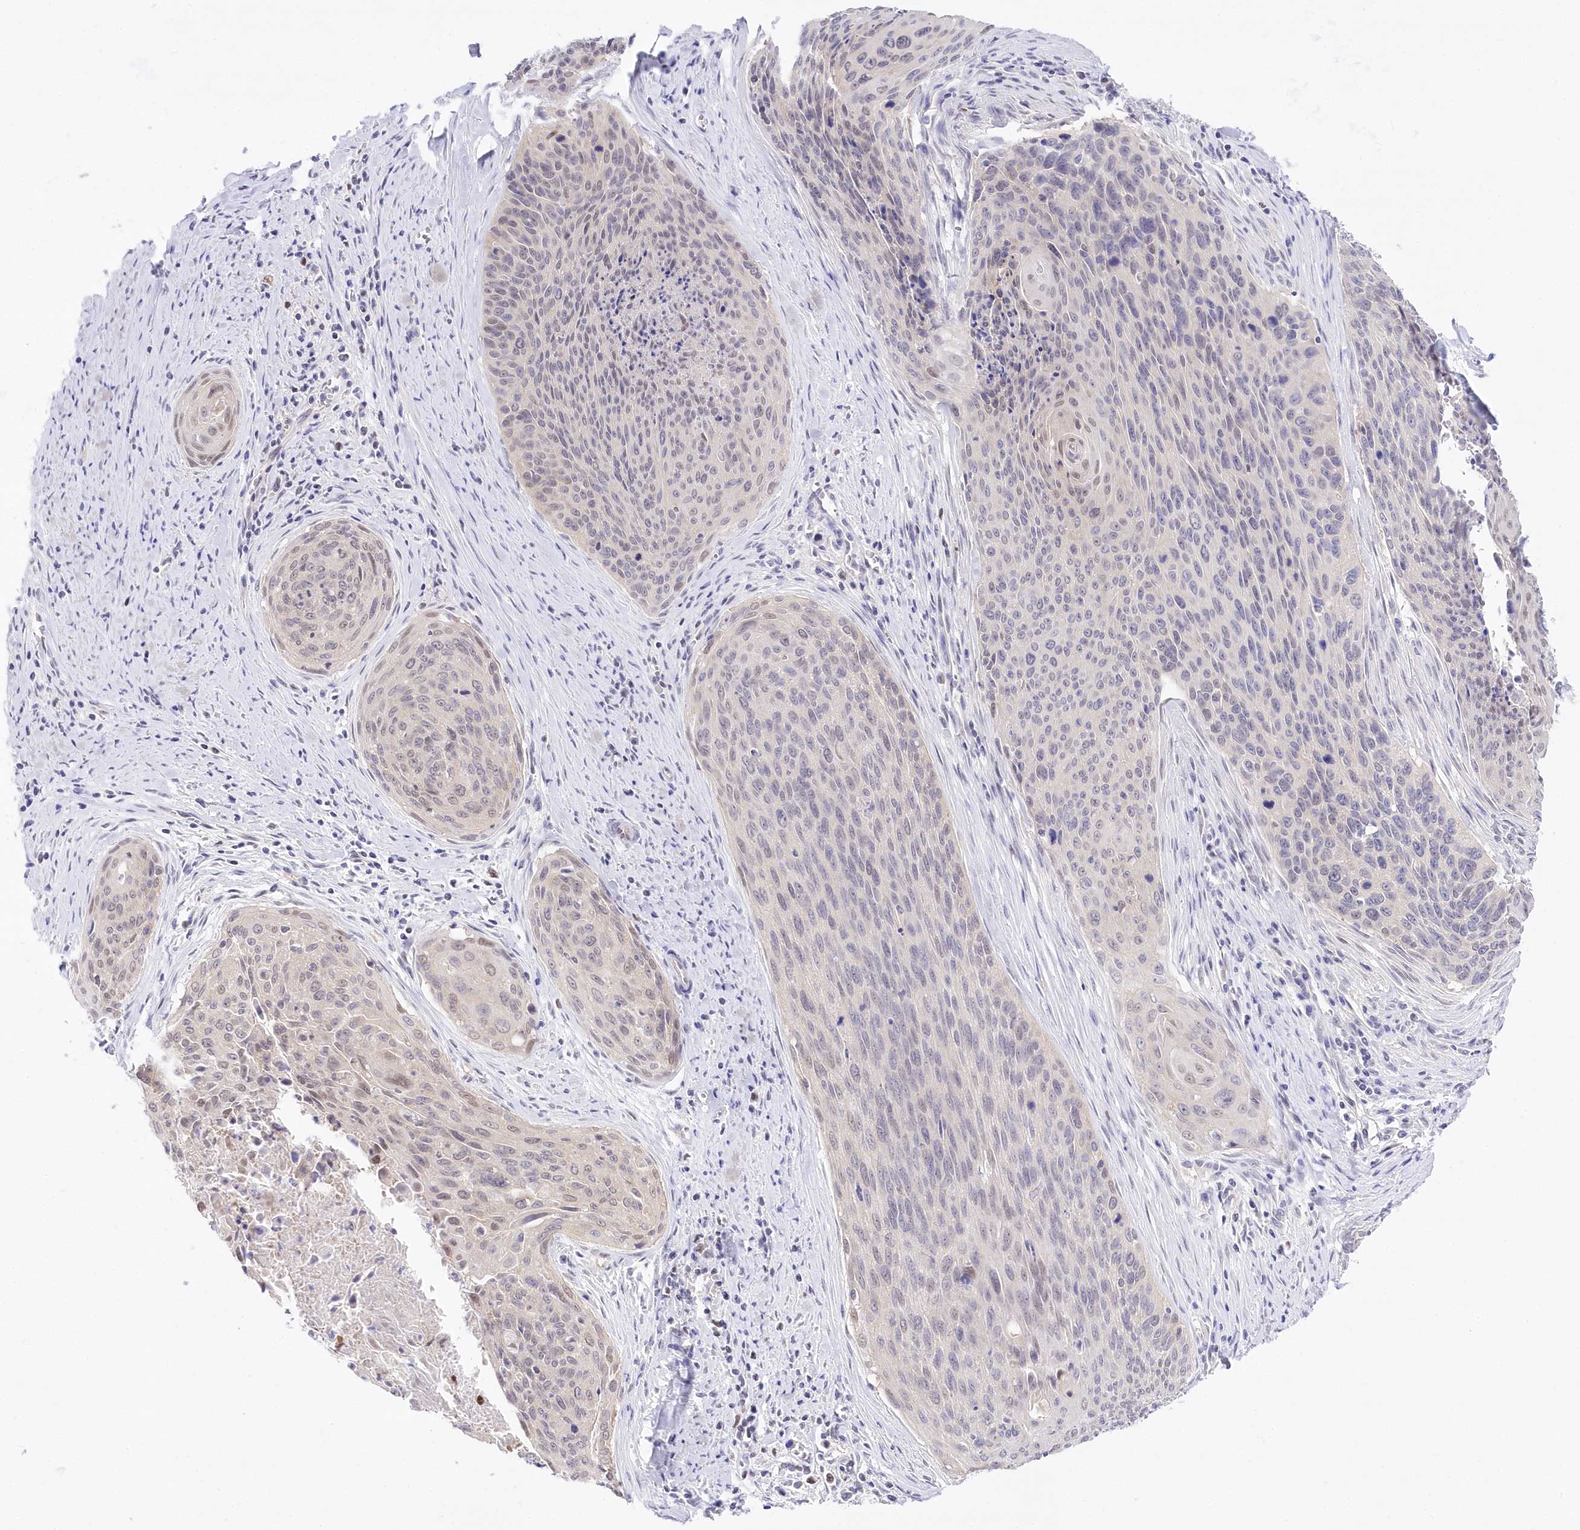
{"staining": {"intensity": "weak", "quantity": "<25%", "location": "nuclear"}, "tissue": "cervical cancer", "cell_type": "Tumor cells", "image_type": "cancer", "snomed": [{"axis": "morphology", "description": "Squamous cell carcinoma, NOS"}, {"axis": "topography", "description": "Cervix"}], "caption": "An IHC image of cervical cancer (squamous cell carcinoma) is shown. There is no staining in tumor cells of cervical cancer (squamous cell carcinoma).", "gene": "UBA6", "patient": {"sex": "female", "age": 55}}